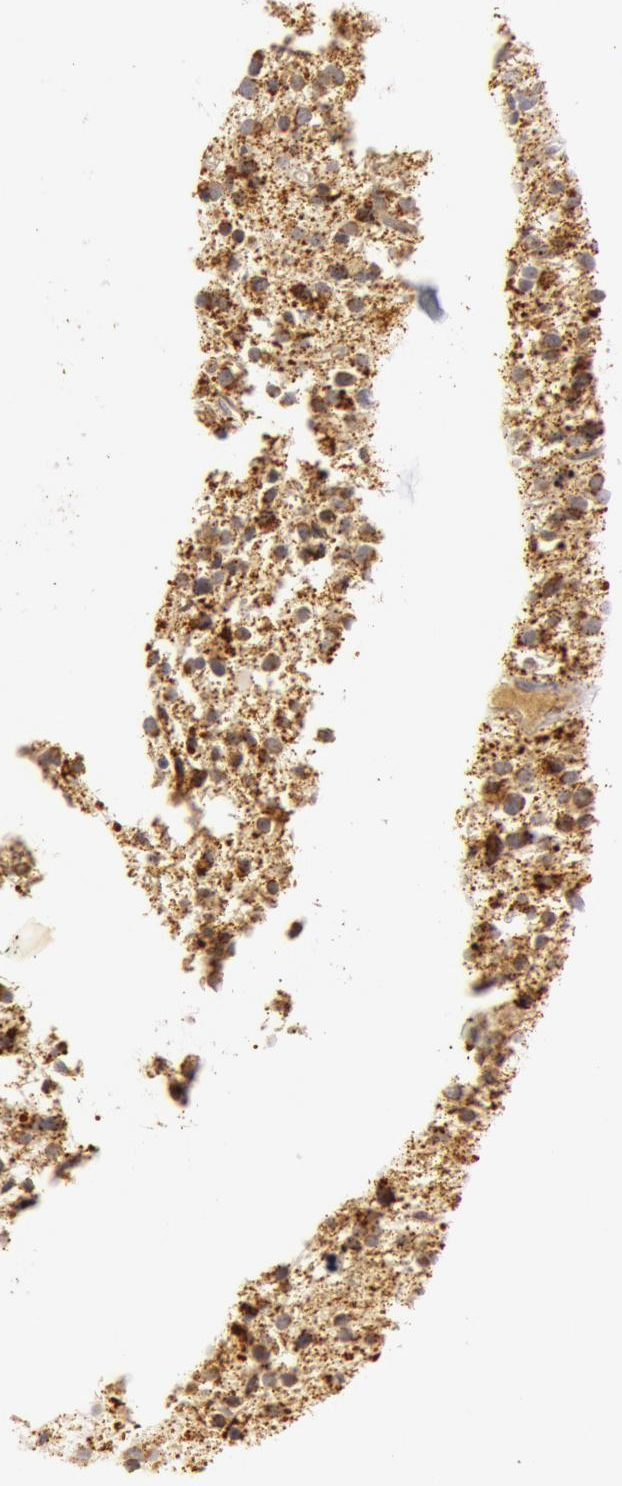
{"staining": {"intensity": "moderate", "quantity": ">75%", "location": "cytoplasmic/membranous"}, "tissue": "glioma", "cell_type": "Tumor cells", "image_type": "cancer", "snomed": [{"axis": "morphology", "description": "Glioma, malignant, Low grade"}, {"axis": "topography", "description": "Brain"}], "caption": "This is an image of IHC staining of low-grade glioma (malignant), which shows moderate positivity in the cytoplasmic/membranous of tumor cells.", "gene": "C7", "patient": {"sex": "female", "age": 36}}